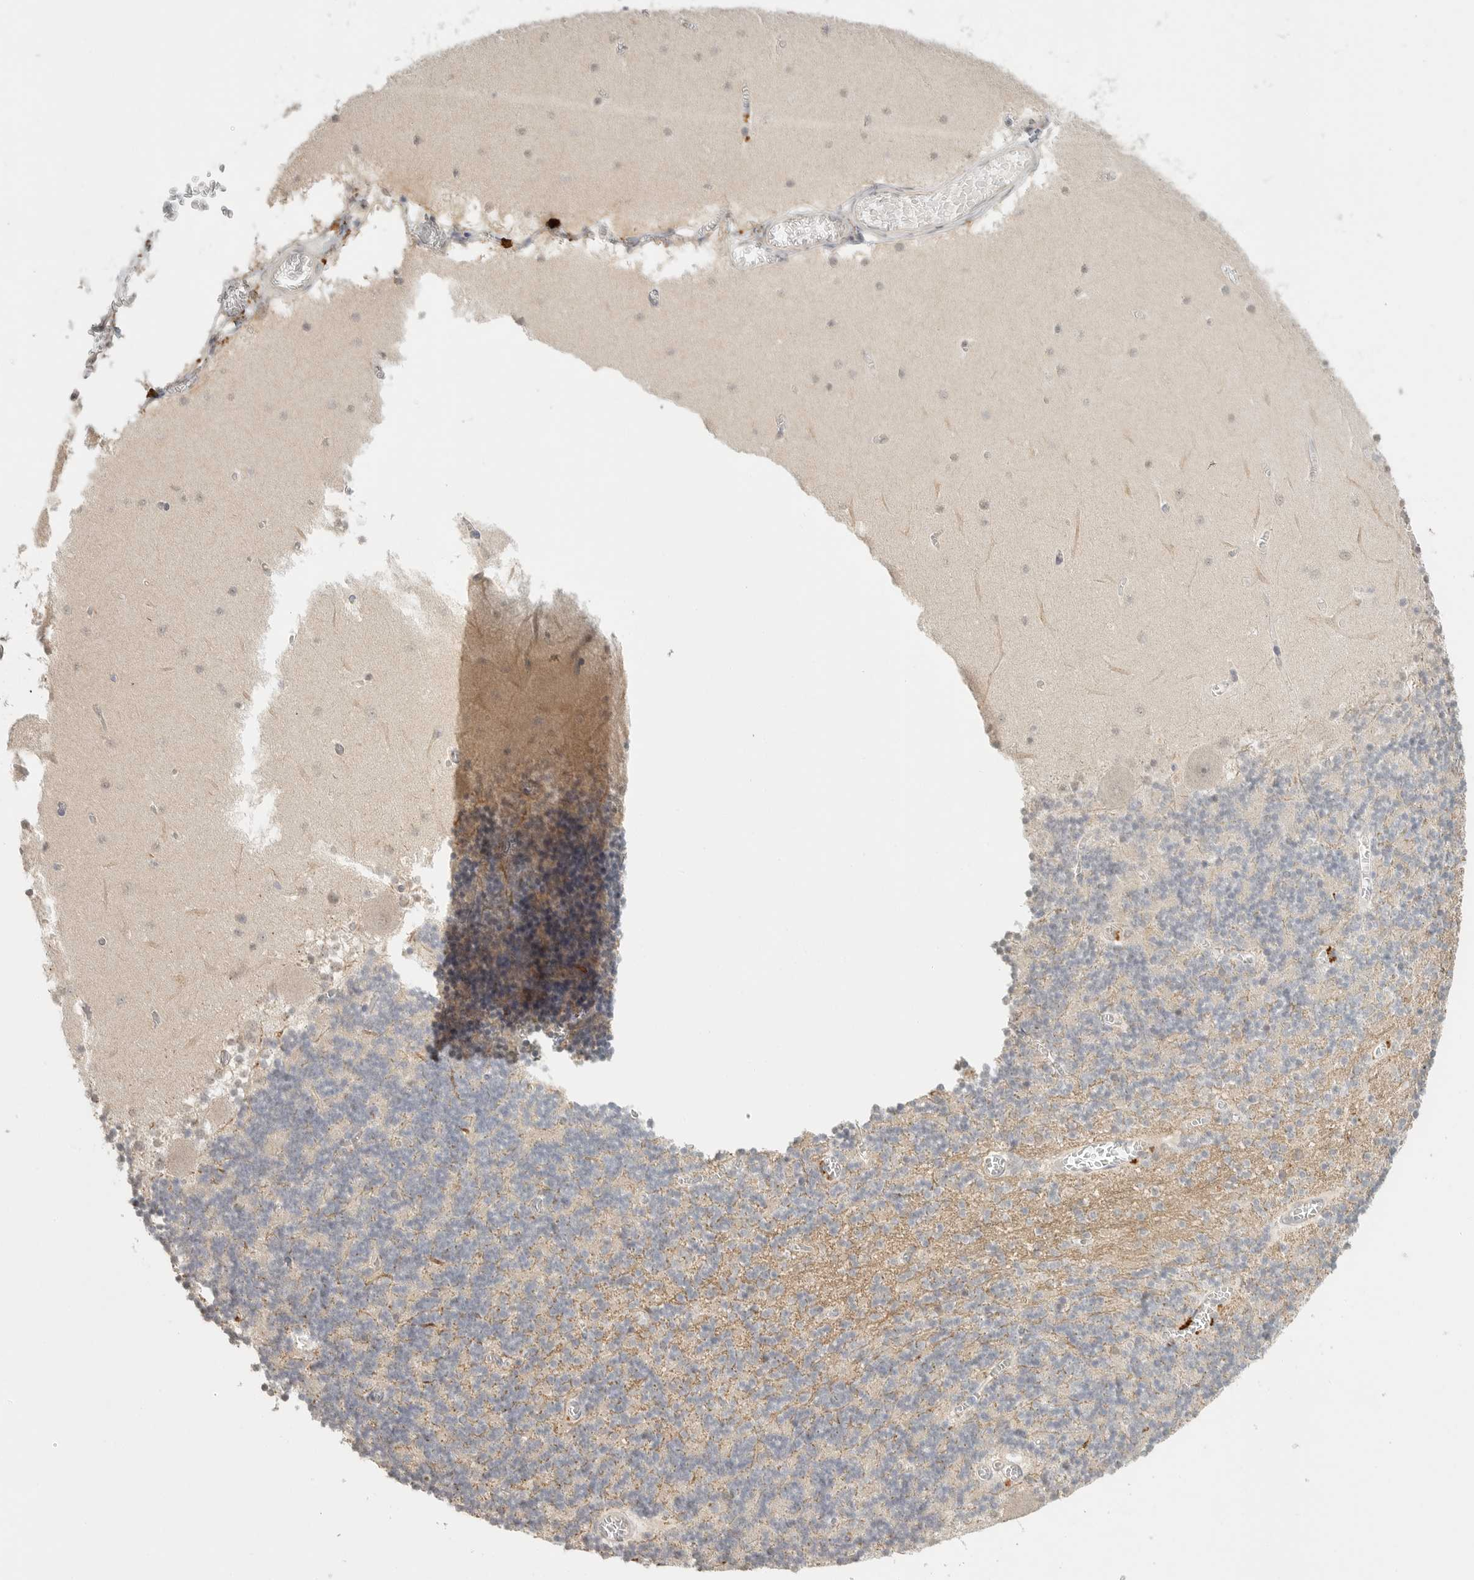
{"staining": {"intensity": "negative", "quantity": "none", "location": "none"}, "tissue": "cerebellum", "cell_type": "Cells in granular layer", "image_type": "normal", "snomed": [{"axis": "morphology", "description": "Normal tissue, NOS"}, {"axis": "topography", "description": "Cerebellum"}], "caption": "Immunohistochemical staining of benign cerebellum reveals no significant positivity in cells in granular layer. (Stains: DAB immunohistochemistry (IHC) with hematoxylin counter stain, Microscopy: brightfield microscopy at high magnification).", "gene": "HDAC6", "patient": {"sex": "female", "age": 28}}